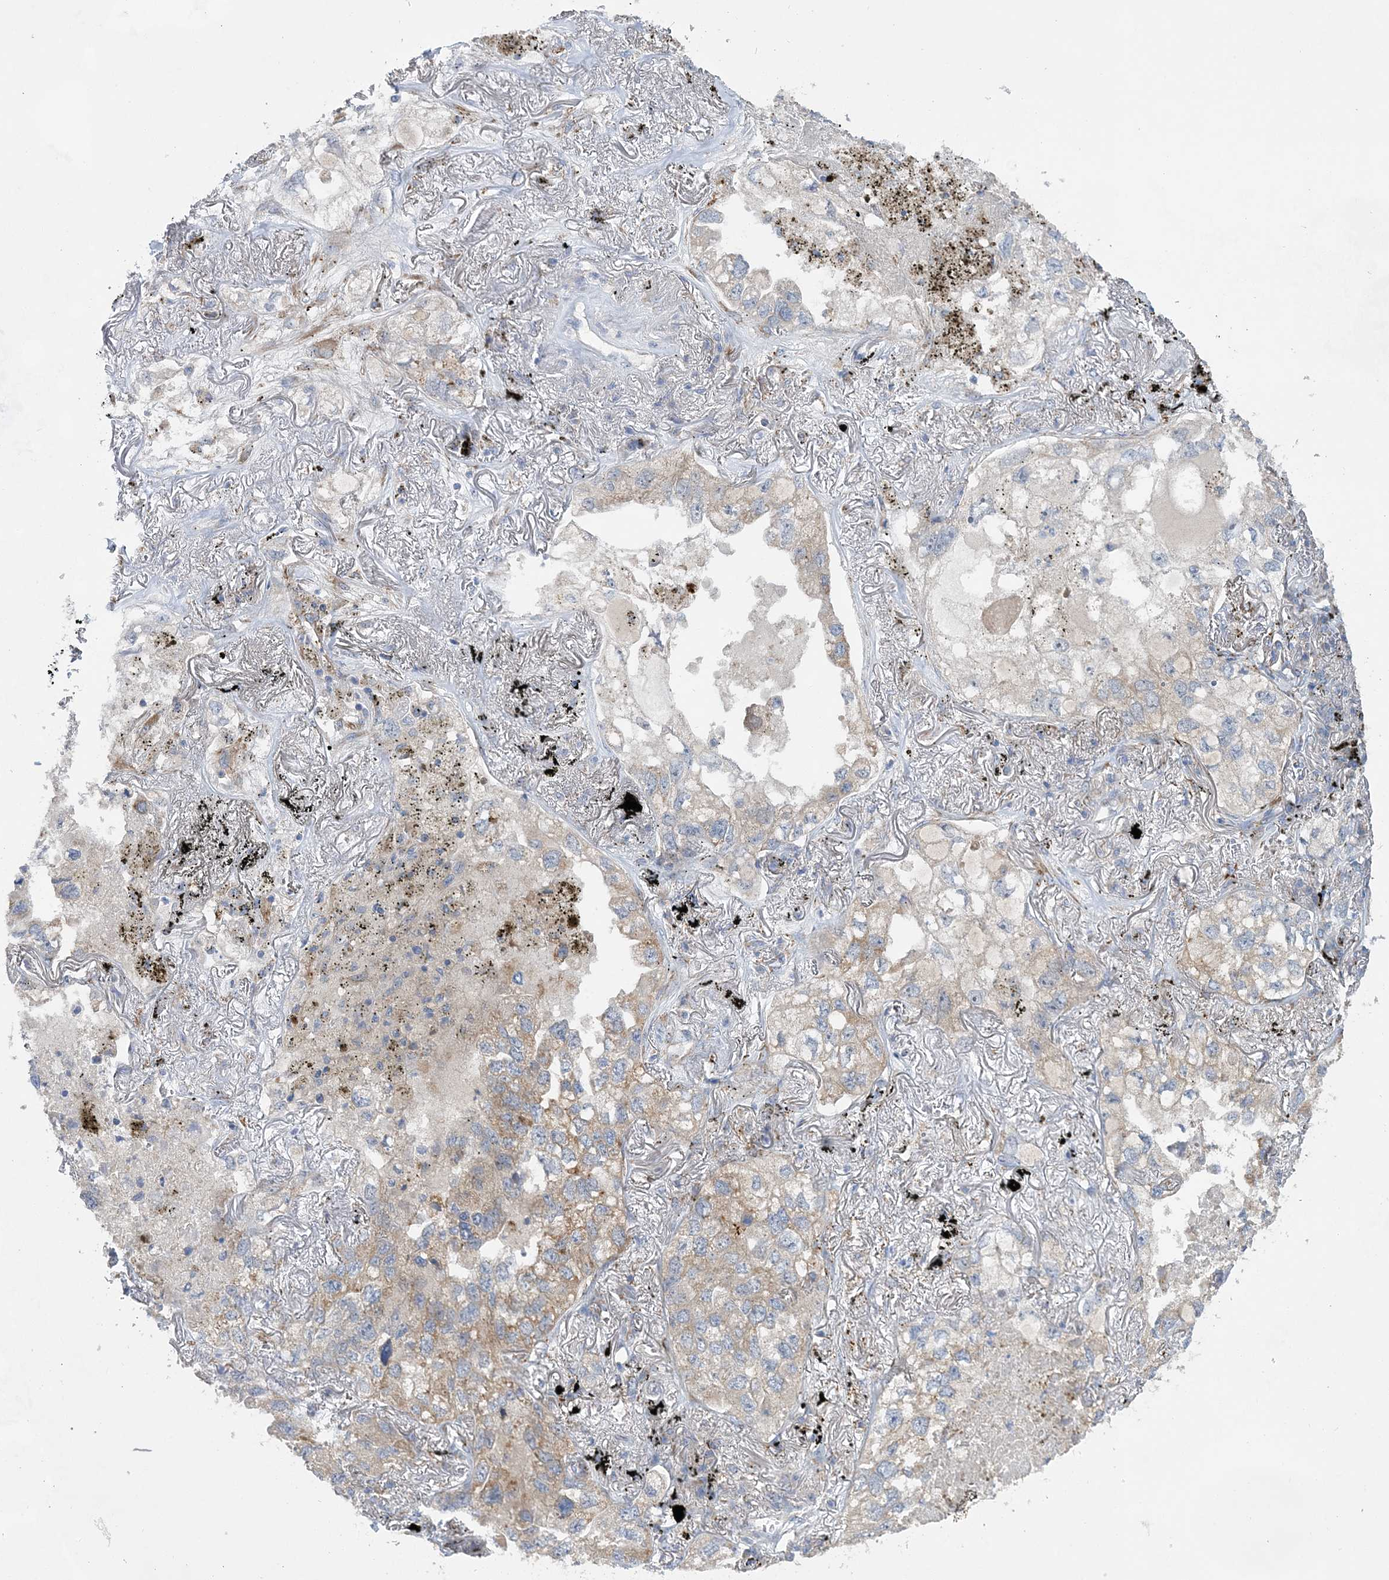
{"staining": {"intensity": "weak", "quantity": "<25%", "location": "cytoplasmic/membranous"}, "tissue": "lung cancer", "cell_type": "Tumor cells", "image_type": "cancer", "snomed": [{"axis": "morphology", "description": "Adenocarcinoma, NOS"}, {"axis": "topography", "description": "Lung"}], "caption": "Histopathology image shows no significant protein staining in tumor cells of lung cancer (adenocarcinoma).", "gene": "TRAPPC13", "patient": {"sex": "male", "age": 65}}